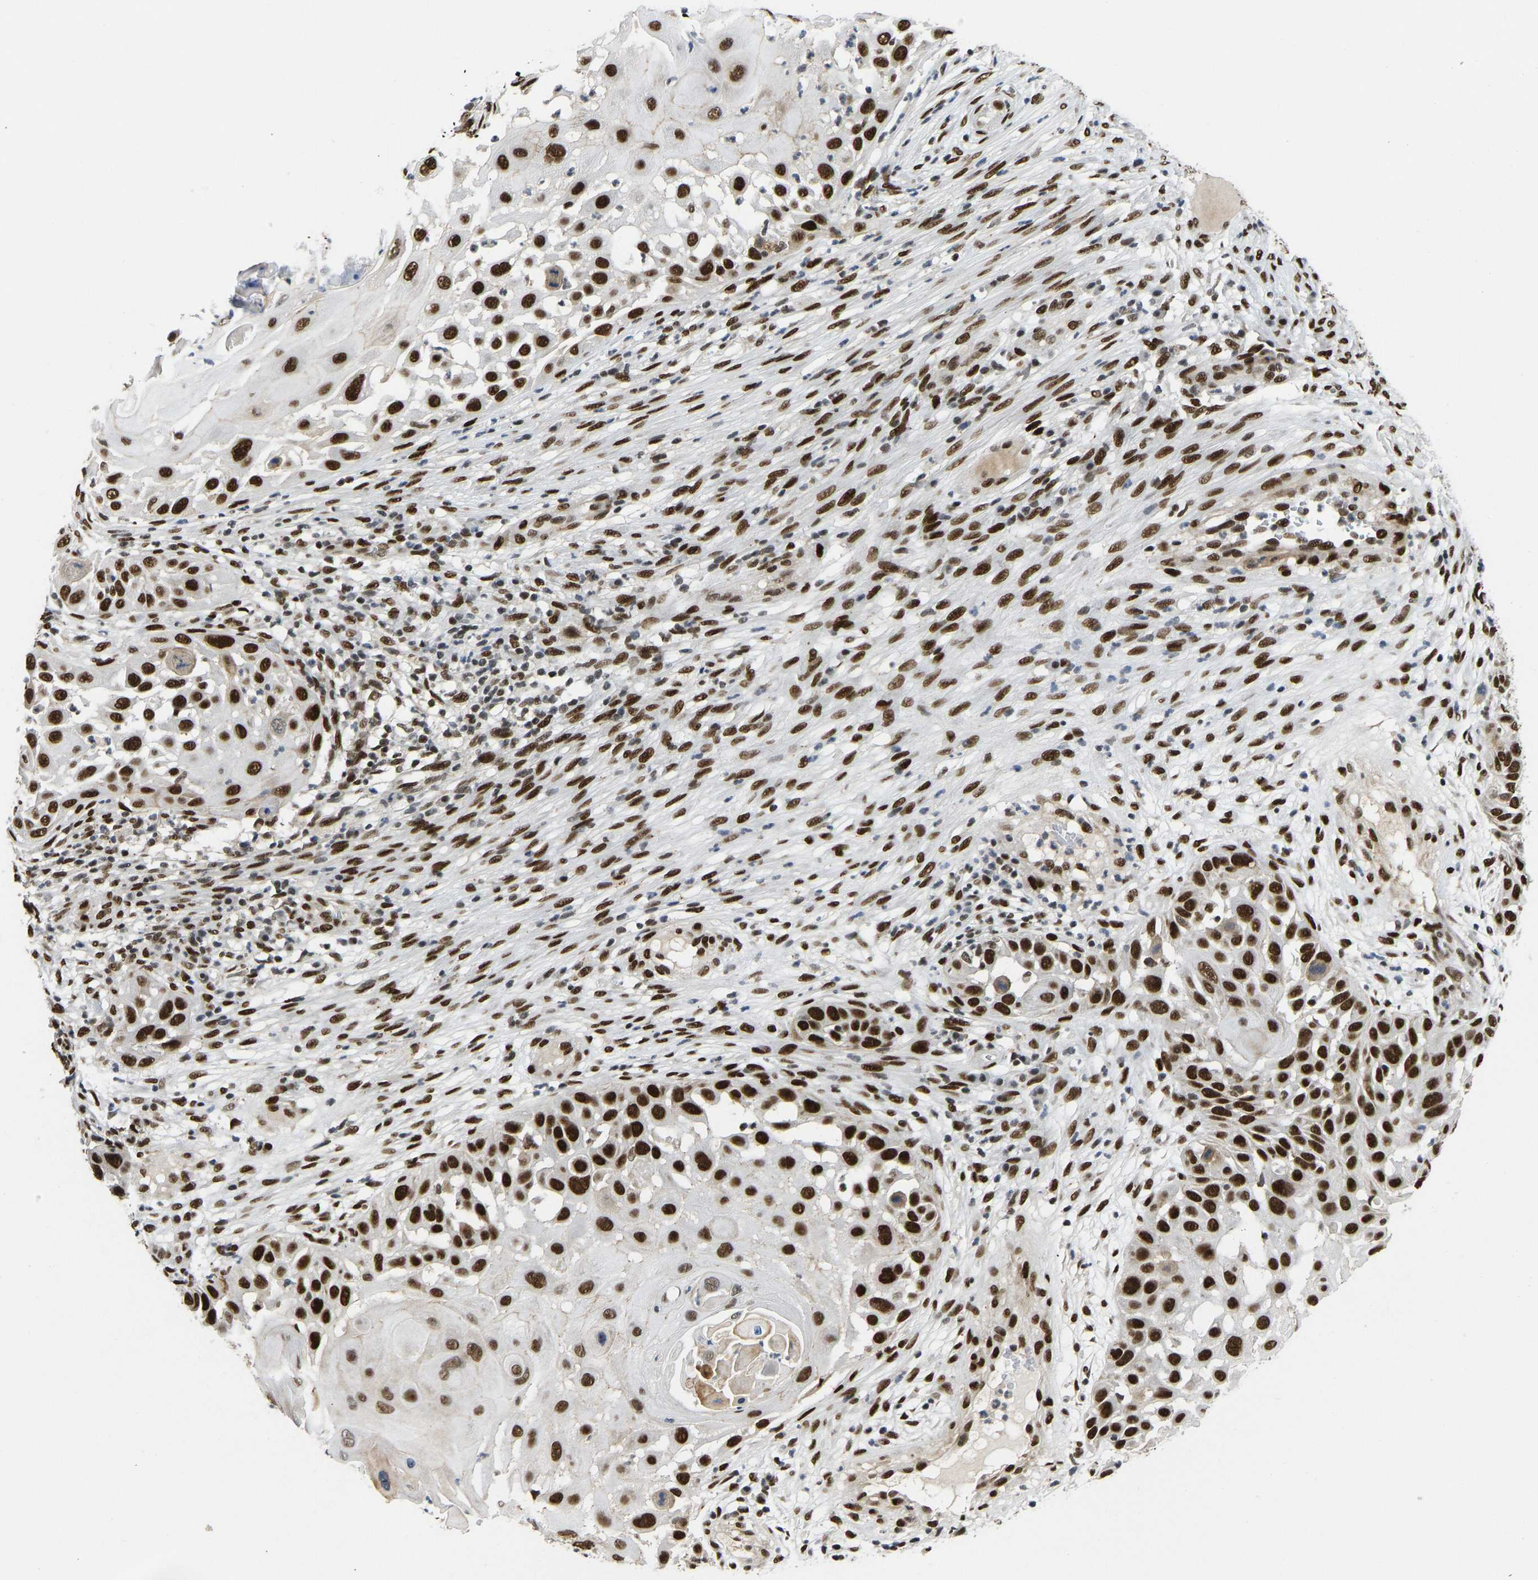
{"staining": {"intensity": "strong", "quantity": ">75%", "location": "nuclear"}, "tissue": "skin cancer", "cell_type": "Tumor cells", "image_type": "cancer", "snomed": [{"axis": "morphology", "description": "Squamous cell carcinoma, NOS"}, {"axis": "topography", "description": "Skin"}], "caption": "This micrograph exhibits IHC staining of squamous cell carcinoma (skin), with high strong nuclear positivity in about >75% of tumor cells.", "gene": "FOXK1", "patient": {"sex": "female", "age": 44}}